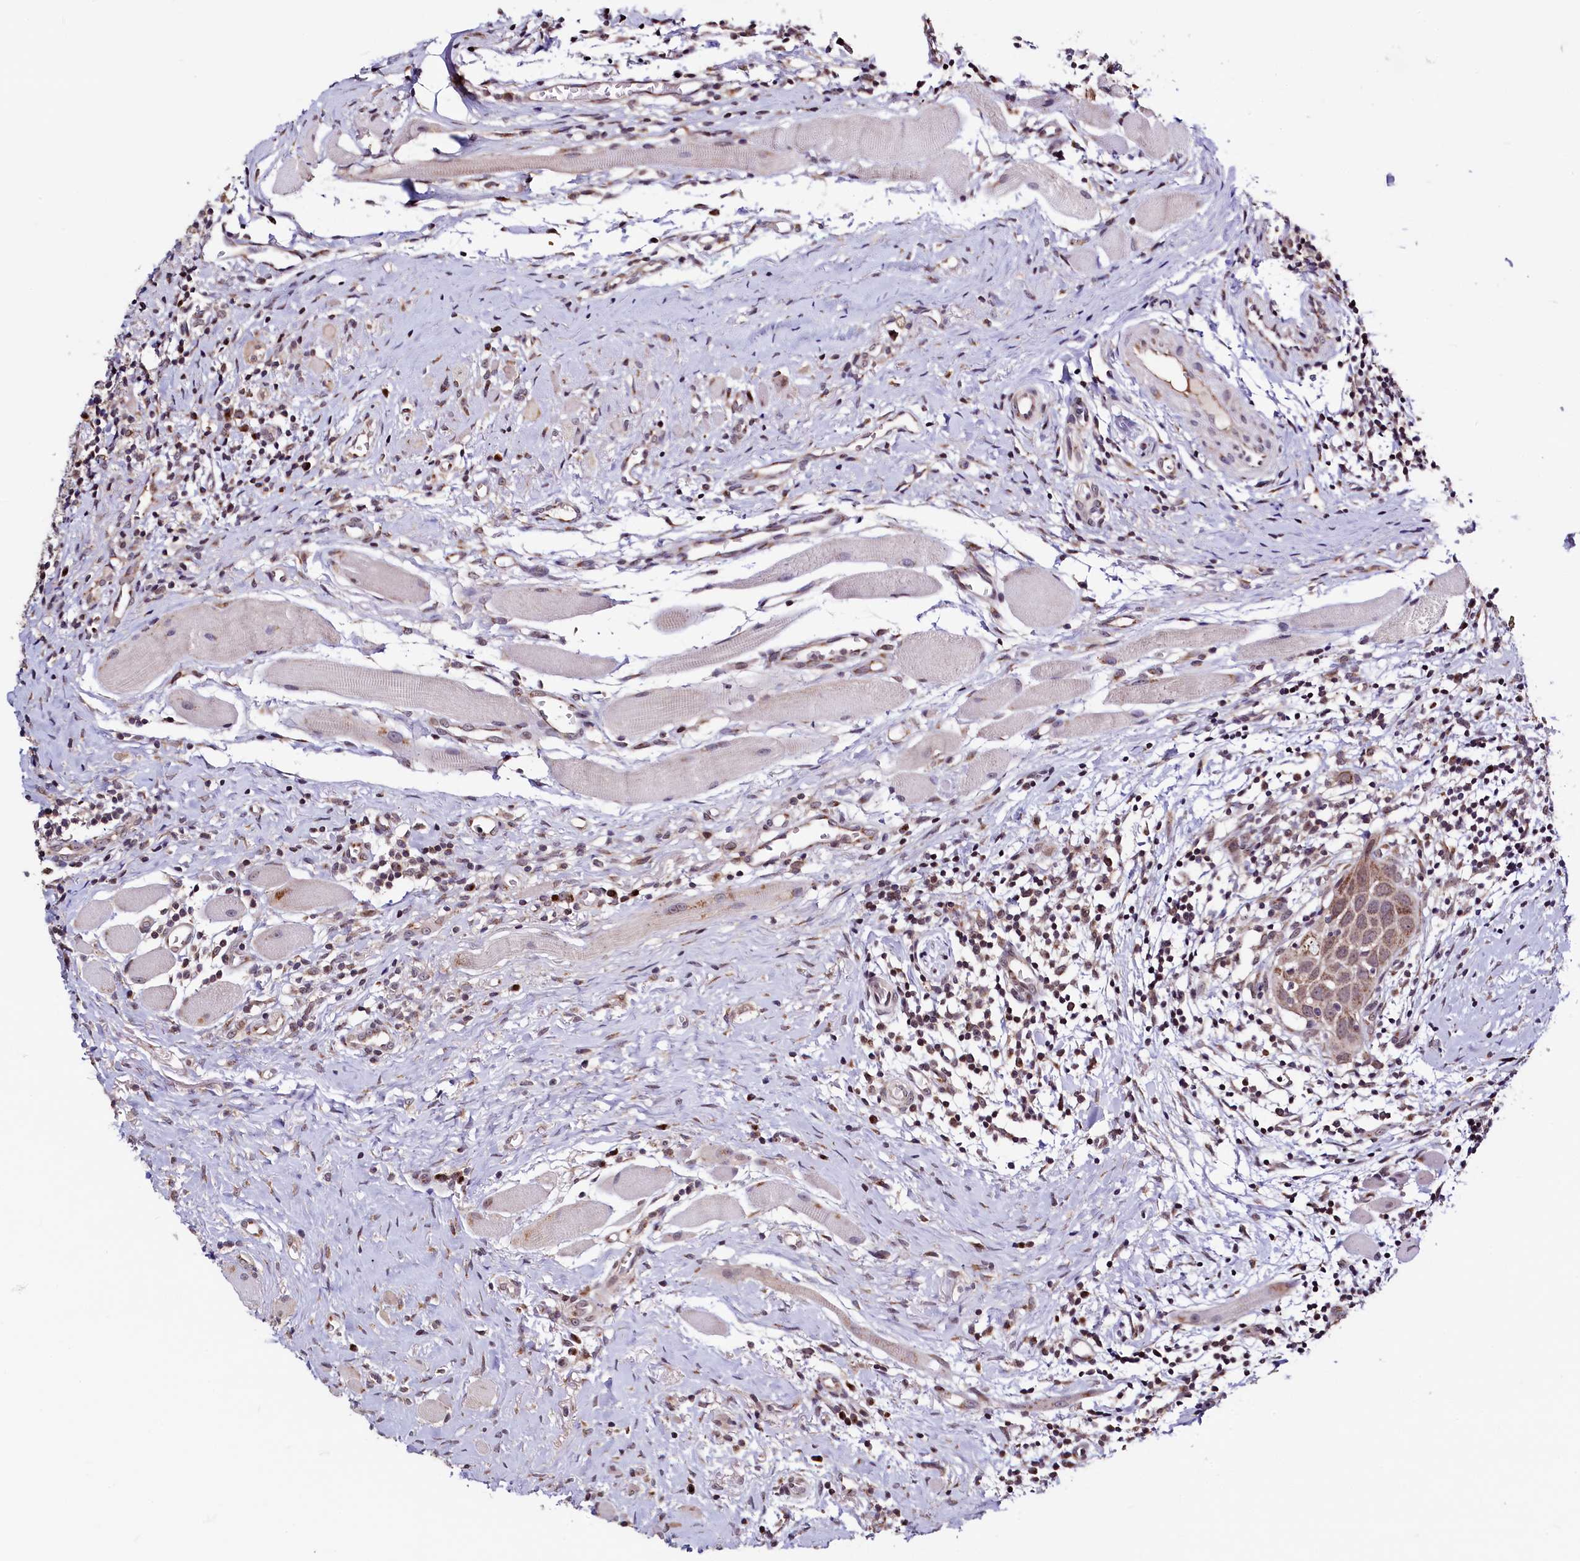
{"staining": {"intensity": "moderate", "quantity": ">75%", "location": "cytoplasmic/membranous"}, "tissue": "head and neck cancer", "cell_type": "Tumor cells", "image_type": "cancer", "snomed": [{"axis": "morphology", "description": "Squamous cell carcinoma, NOS"}, {"axis": "topography", "description": "Oral tissue"}, {"axis": "topography", "description": "Head-Neck"}], "caption": "Head and neck cancer (squamous cell carcinoma) stained with a brown dye displays moderate cytoplasmic/membranous positive expression in about >75% of tumor cells.", "gene": "SEC24C", "patient": {"sex": "female", "age": 50}}